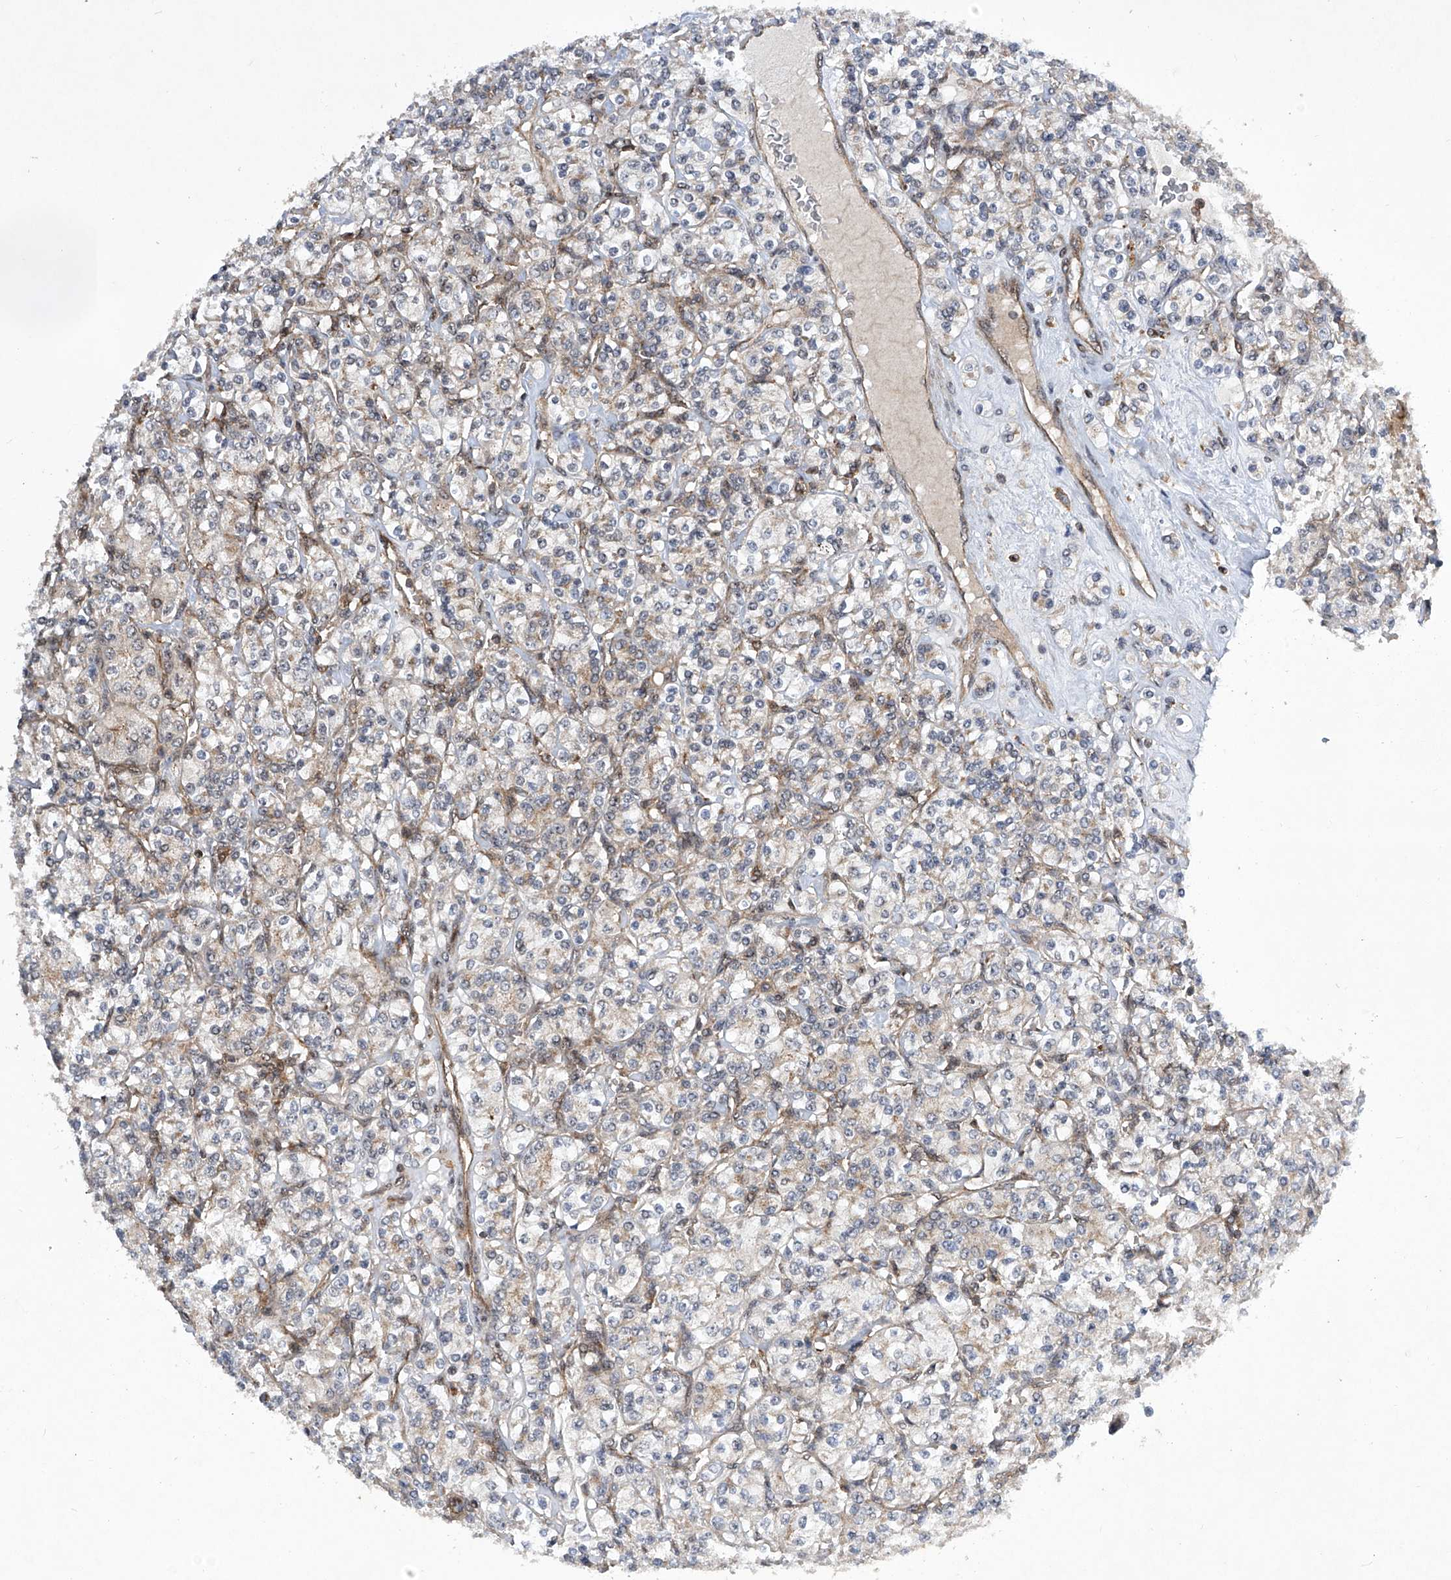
{"staining": {"intensity": "negative", "quantity": "none", "location": "none"}, "tissue": "renal cancer", "cell_type": "Tumor cells", "image_type": "cancer", "snomed": [{"axis": "morphology", "description": "Adenocarcinoma, NOS"}, {"axis": "topography", "description": "Kidney"}], "caption": "Immunohistochemistry histopathology image of human renal cancer (adenocarcinoma) stained for a protein (brown), which shows no positivity in tumor cells. (Brightfield microscopy of DAB immunohistochemistry (IHC) at high magnification).", "gene": "CISH", "patient": {"sex": "male", "age": 77}}